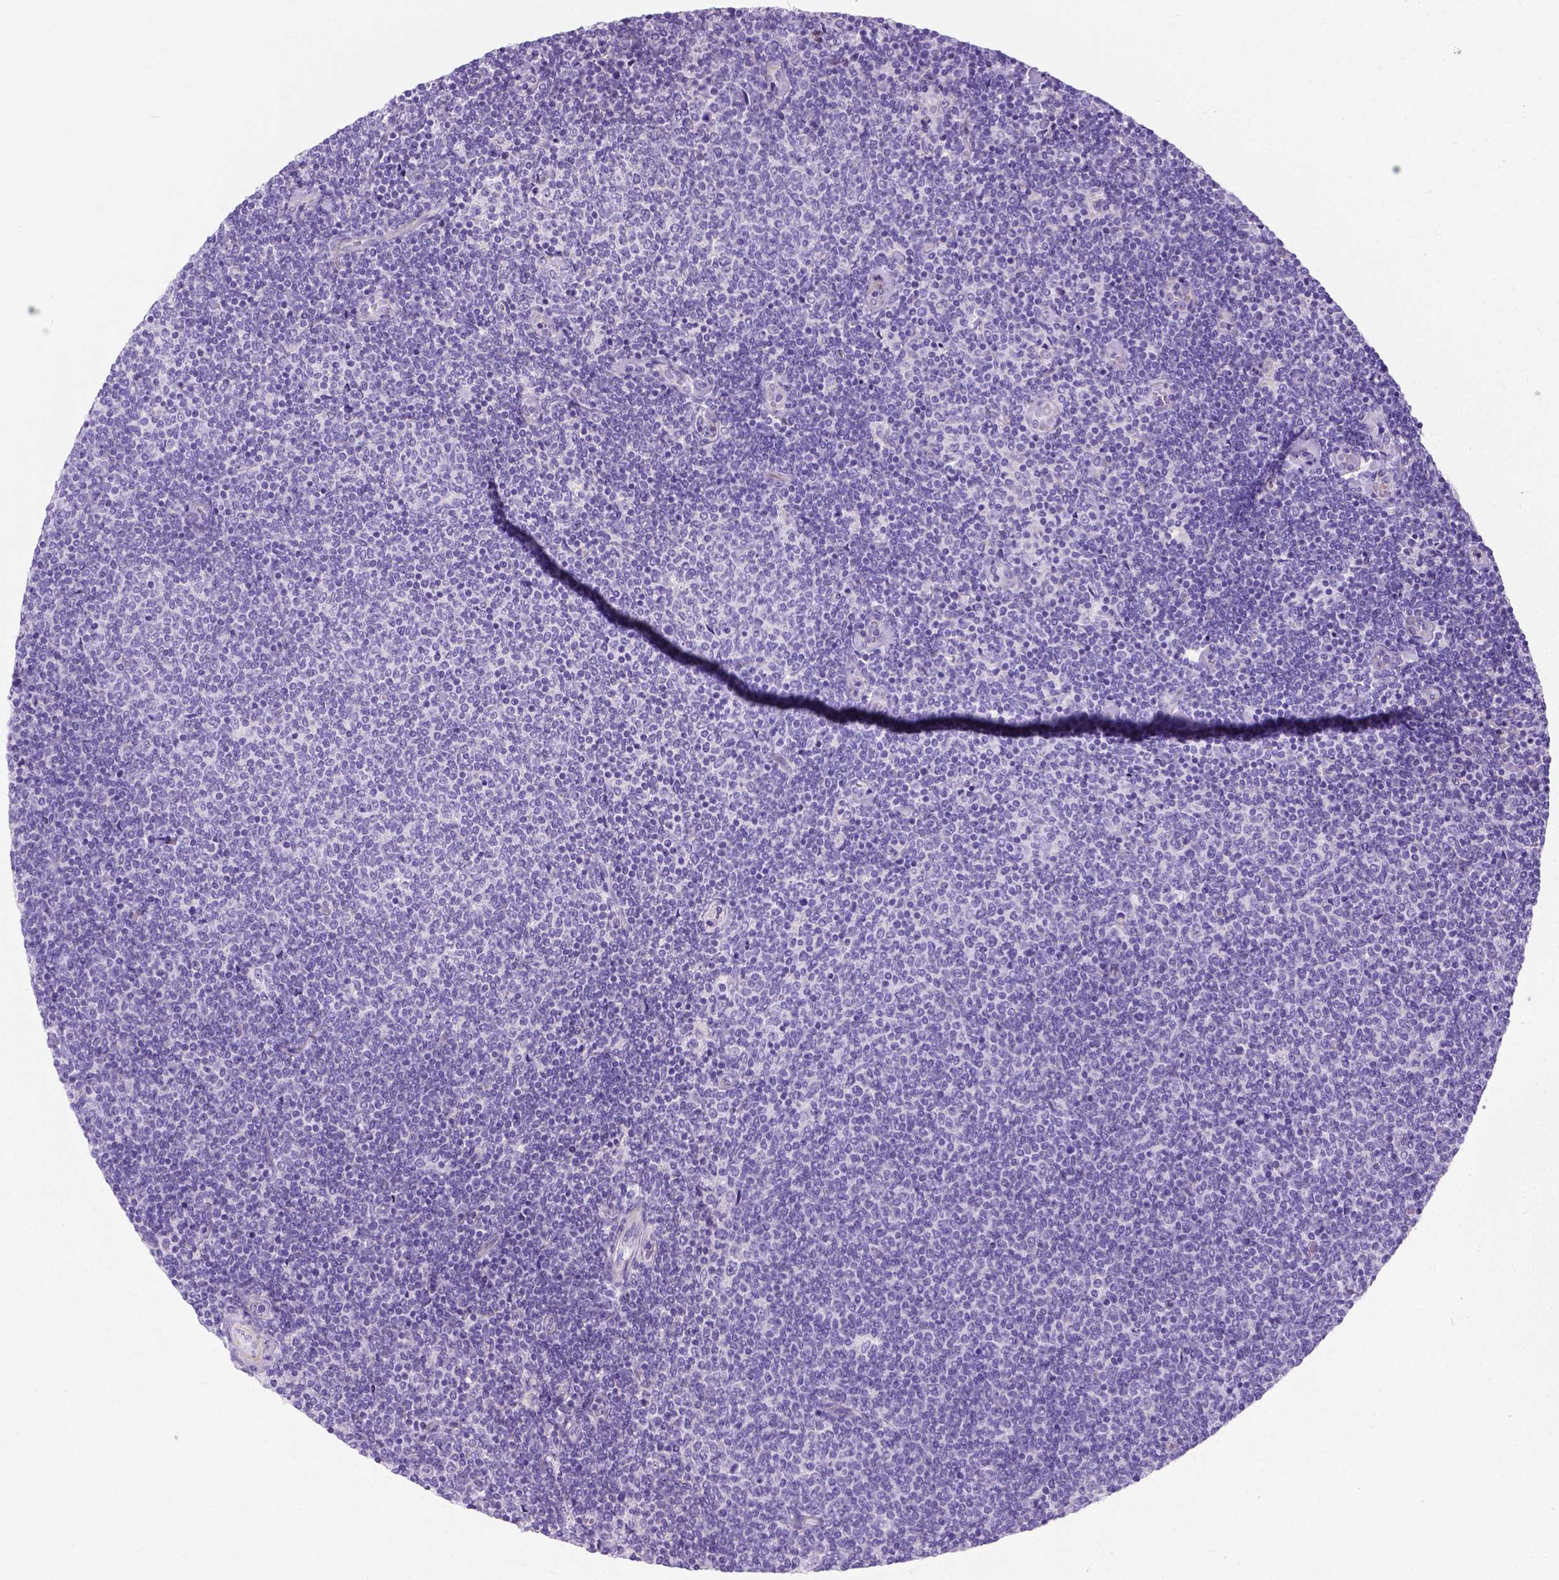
{"staining": {"intensity": "negative", "quantity": "none", "location": "none"}, "tissue": "lymphoma", "cell_type": "Tumor cells", "image_type": "cancer", "snomed": [{"axis": "morphology", "description": "Malignant lymphoma, non-Hodgkin's type, Low grade"}, {"axis": "topography", "description": "Lymph node"}], "caption": "This is a micrograph of immunohistochemistry staining of malignant lymphoma, non-Hodgkin's type (low-grade), which shows no expression in tumor cells. Brightfield microscopy of immunohistochemistry (IHC) stained with DAB (3,3'-diaminobenzidine) (brown) and hematoxylin (blue), captured at high magnification.", "gene": "MYH15", "patient": {"sex": "male", "age": 52}}